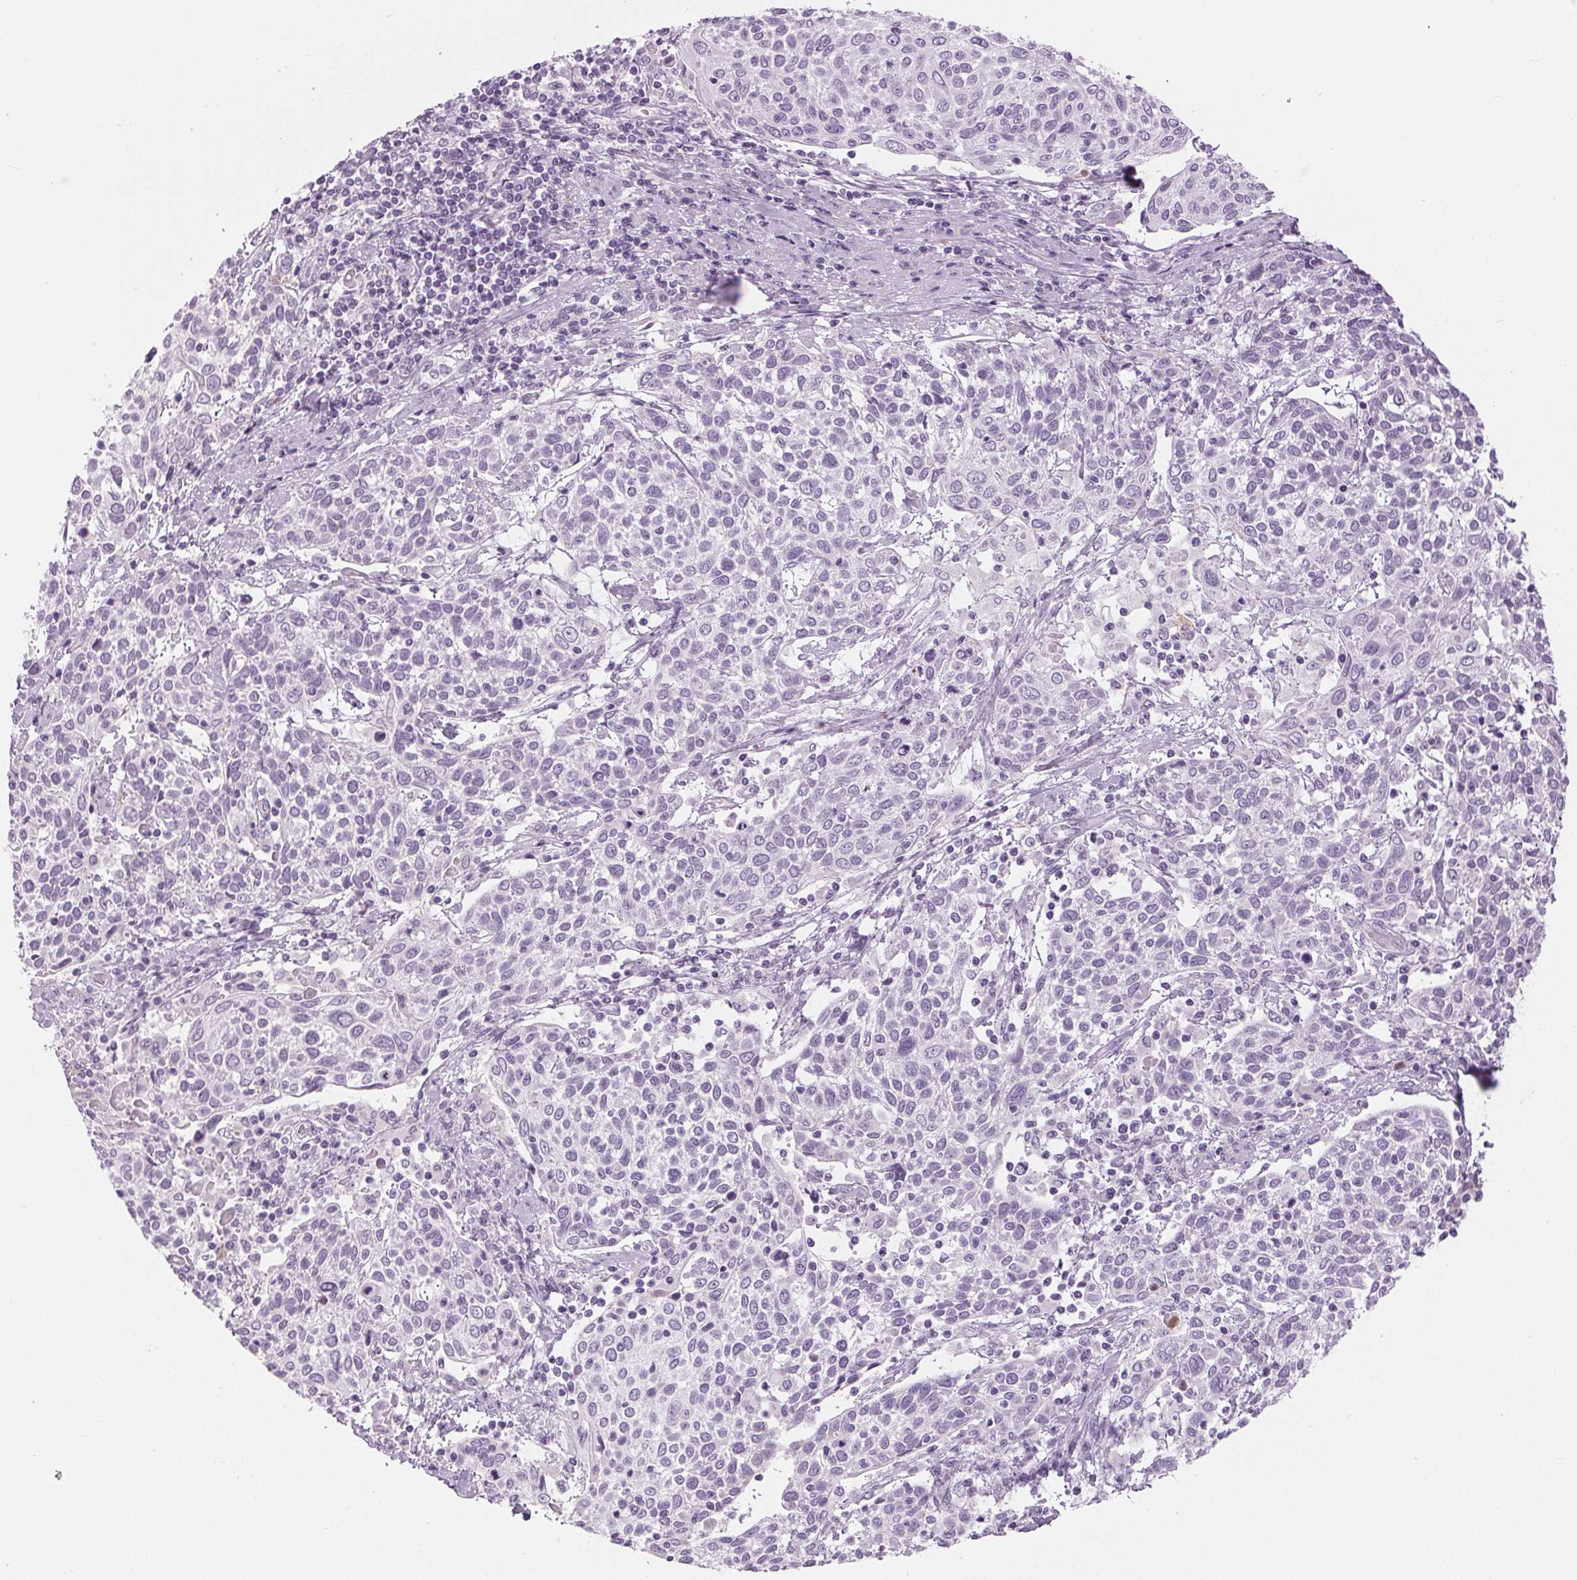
{"staining": {"intensity": "negative", "quantity": "none", "location": "none"}, "tissue": "cervical cancer", "cell_type": "Tumor cells", "image_type": "cancer", "snomed": [{"axis": "morphology", "description": "Squamous cell carcinoma, NOS"}, {"axis": "topography", "description": "Cervix"}], "caption": "The image reveals no staining of tumor cells in cervical squamous cell carcinoma. (Brightfield microscopy of DAB IHC at high magnification).", "gene": "MISP", "patient": {"sex": "female", "age": 61}}